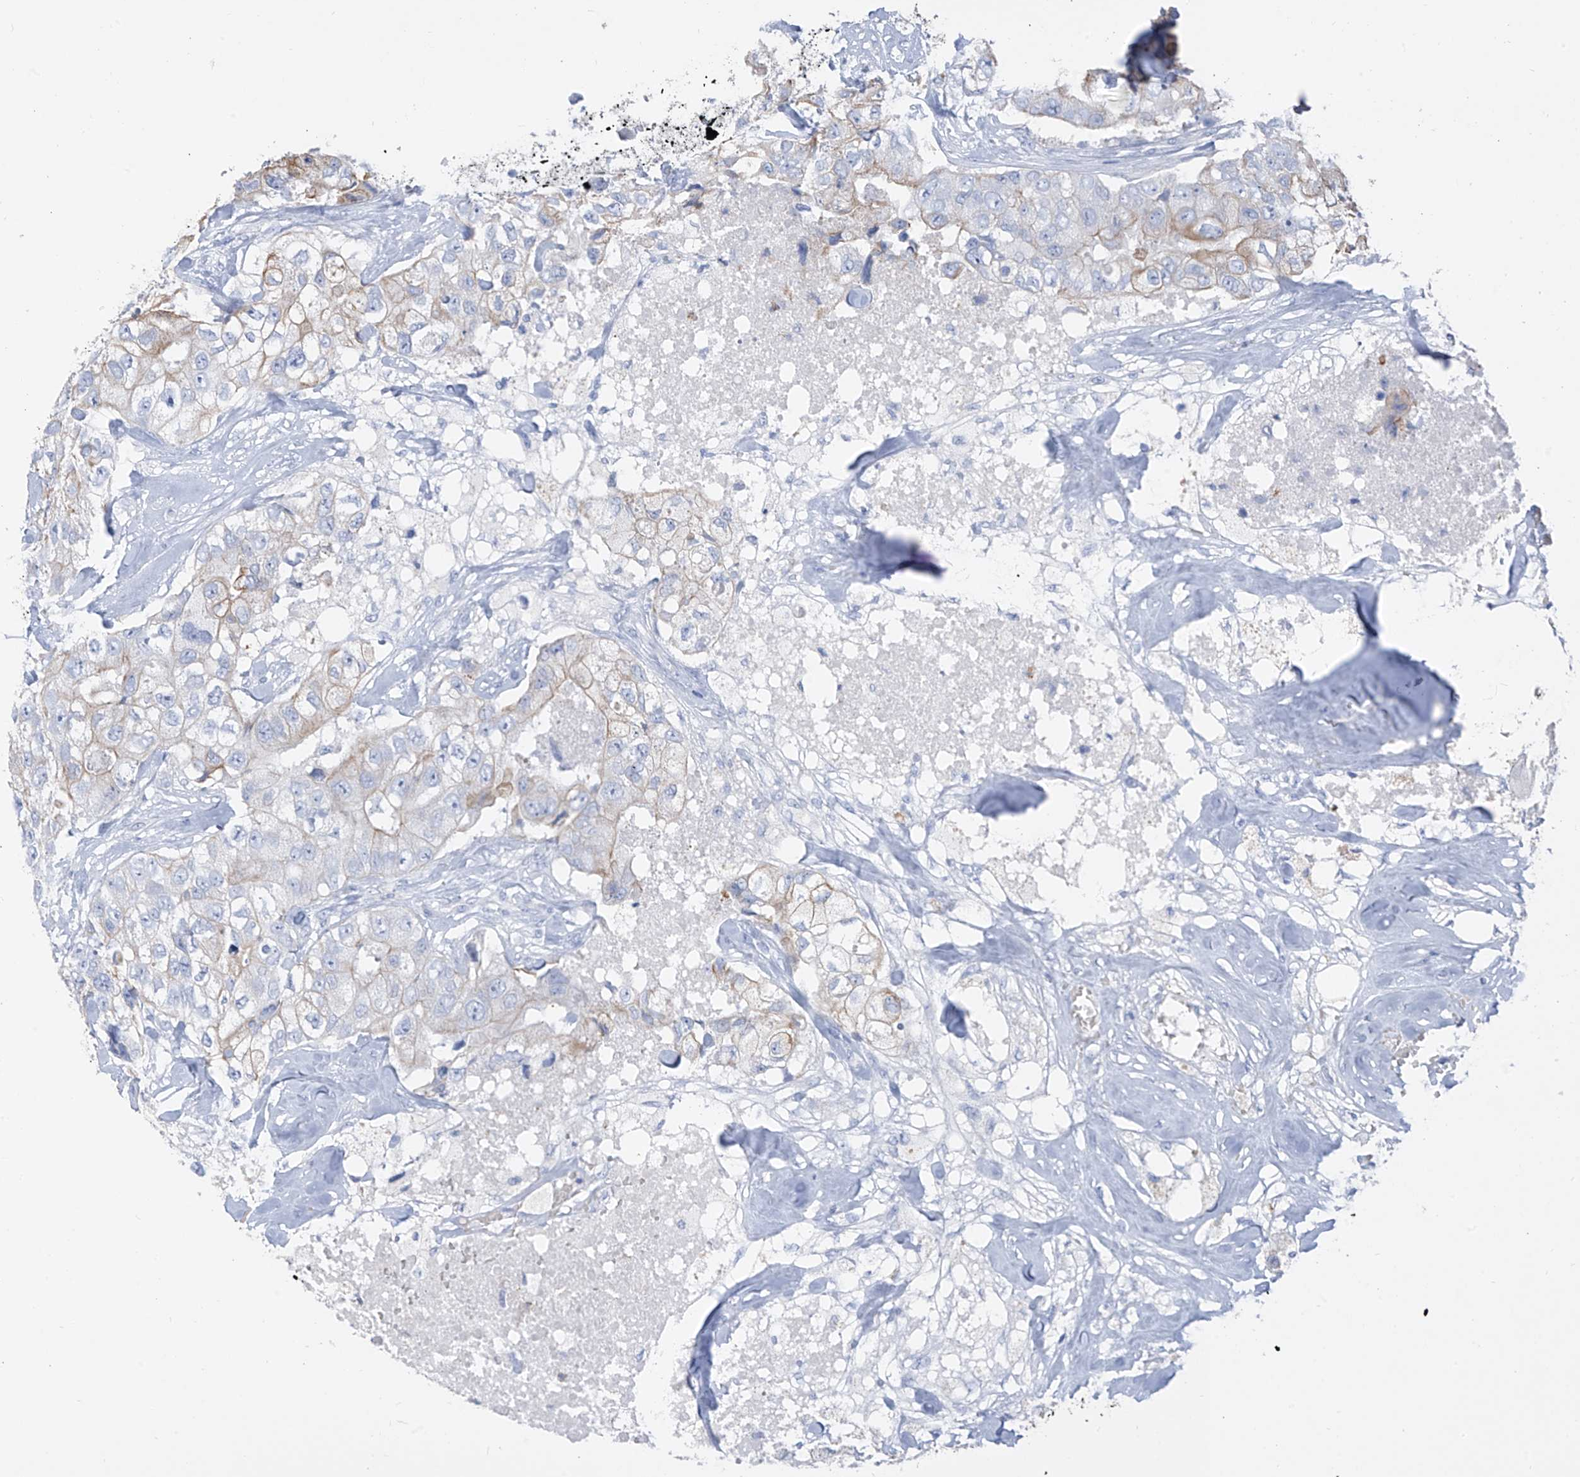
{"staining": {"intensity": "weak", "quantity": "25%-75%", "location": "cytoplasmic/membranous"}, "tissue": "breast cancer", "cell_type": "Tumor cells", "image_type": "cancer", "snomed": [{"axis": "morphology", "description": "Duct carcinoma"}, {"axis": "topography", "description": "Breast"}], "caption": "This micrograph reveals breast invasive ductal carcinoma stained with IHC to label a protein in brown. The cytoplasmic/membranous of tumor cells show weak positivity for the protein. Nuclei are counter-stained blue.", "gene": "PAFAH1B3", "patient": {"sex": "female", "age": 62}}